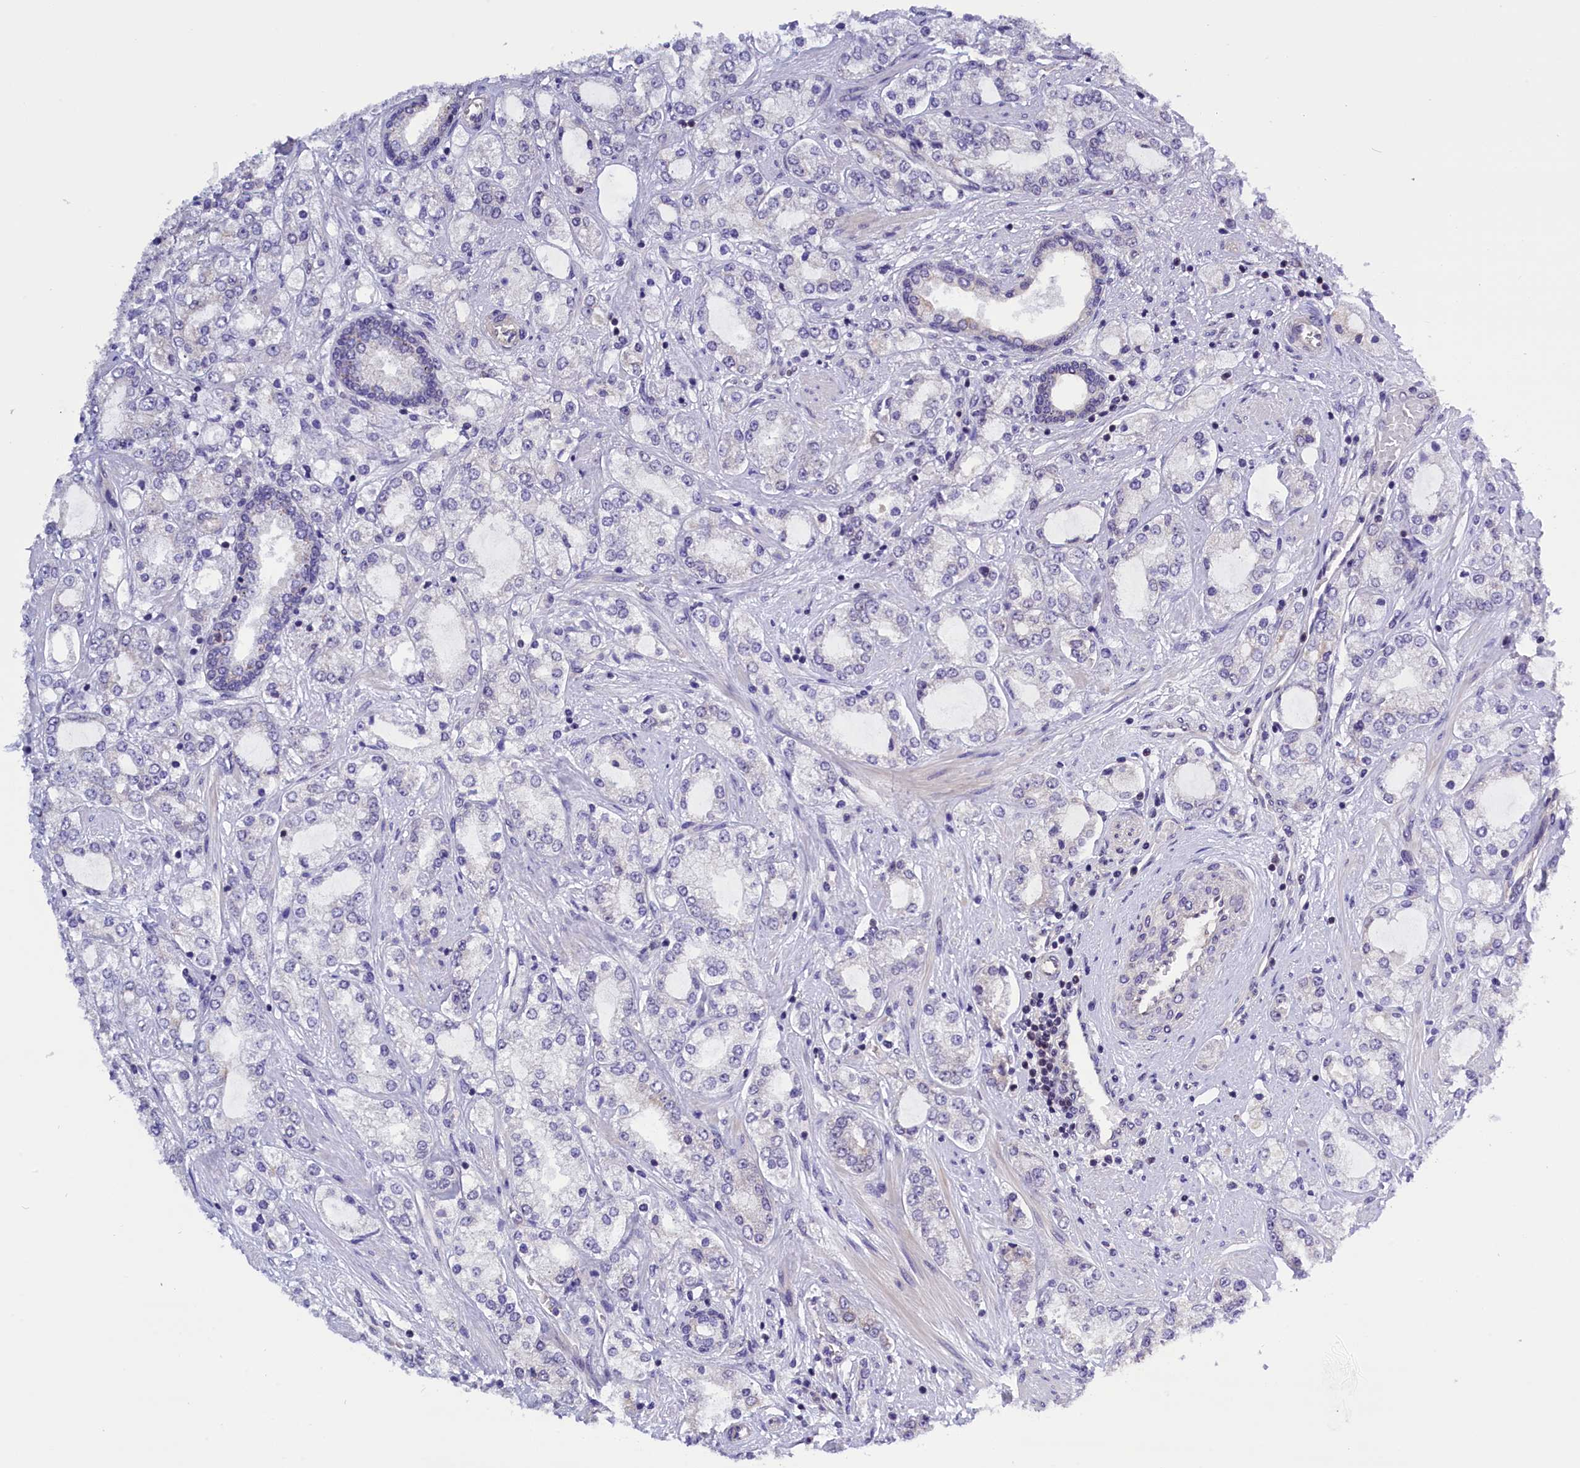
{"staining": {"intensity": "weak", "quantity": "<25%", "location": "cytoplasmic/membranous"}, "tissue": "prostate cancer", "cell_type": "Tumor cells", "image_type": "cancer", "snomed": [{"axis": "morphology", "description": "Adenocarcinoma, High grade"}, {"axis": "topography", "description": "Prostate"}], "caption": "Human prostate cancer stained for a protein using IHC displays no staining in tumor cells.", "gene": "TBCB", "patient": {"sex": "male", "age": 64}}